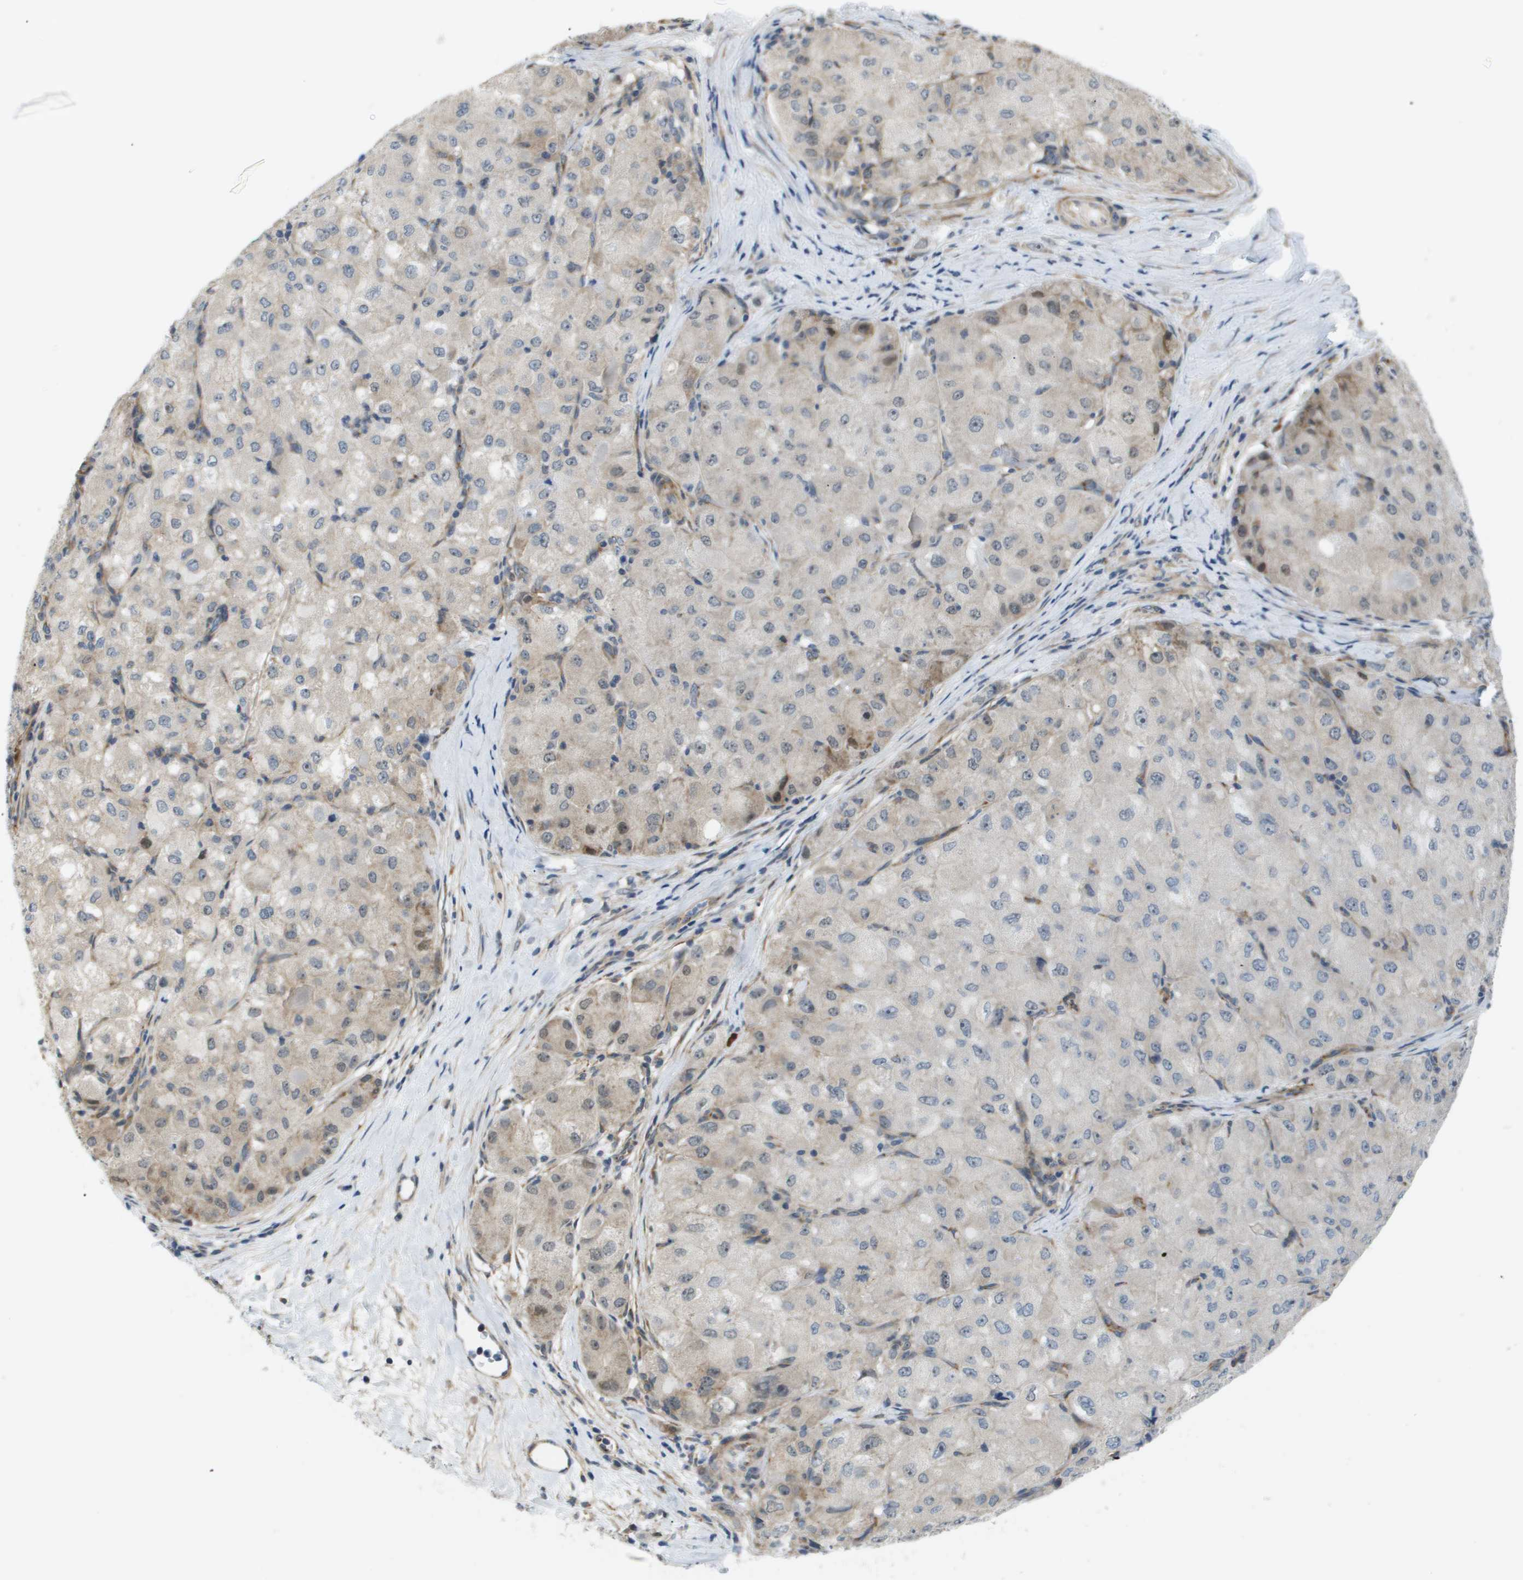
{"staining": {"intensity": "negative", "quantity": "none", "location": "none"}, "tissue": "liver cancer", "cell_type": "Tumor cells", "image_type": "cancer", "snomed": [{"axis": "morphology", "description": "Carcinoma, Hepatocellular, NOS"}, {"axis": "topography", "description": "Liver"}], "caption": "This is an immunohistochemistry histopathology image of human liver hepatocellular carcinoma. There is no expression in tumor cells.", "gene": "OTUD5", "patient": {"sex": "male", "age": 80}}